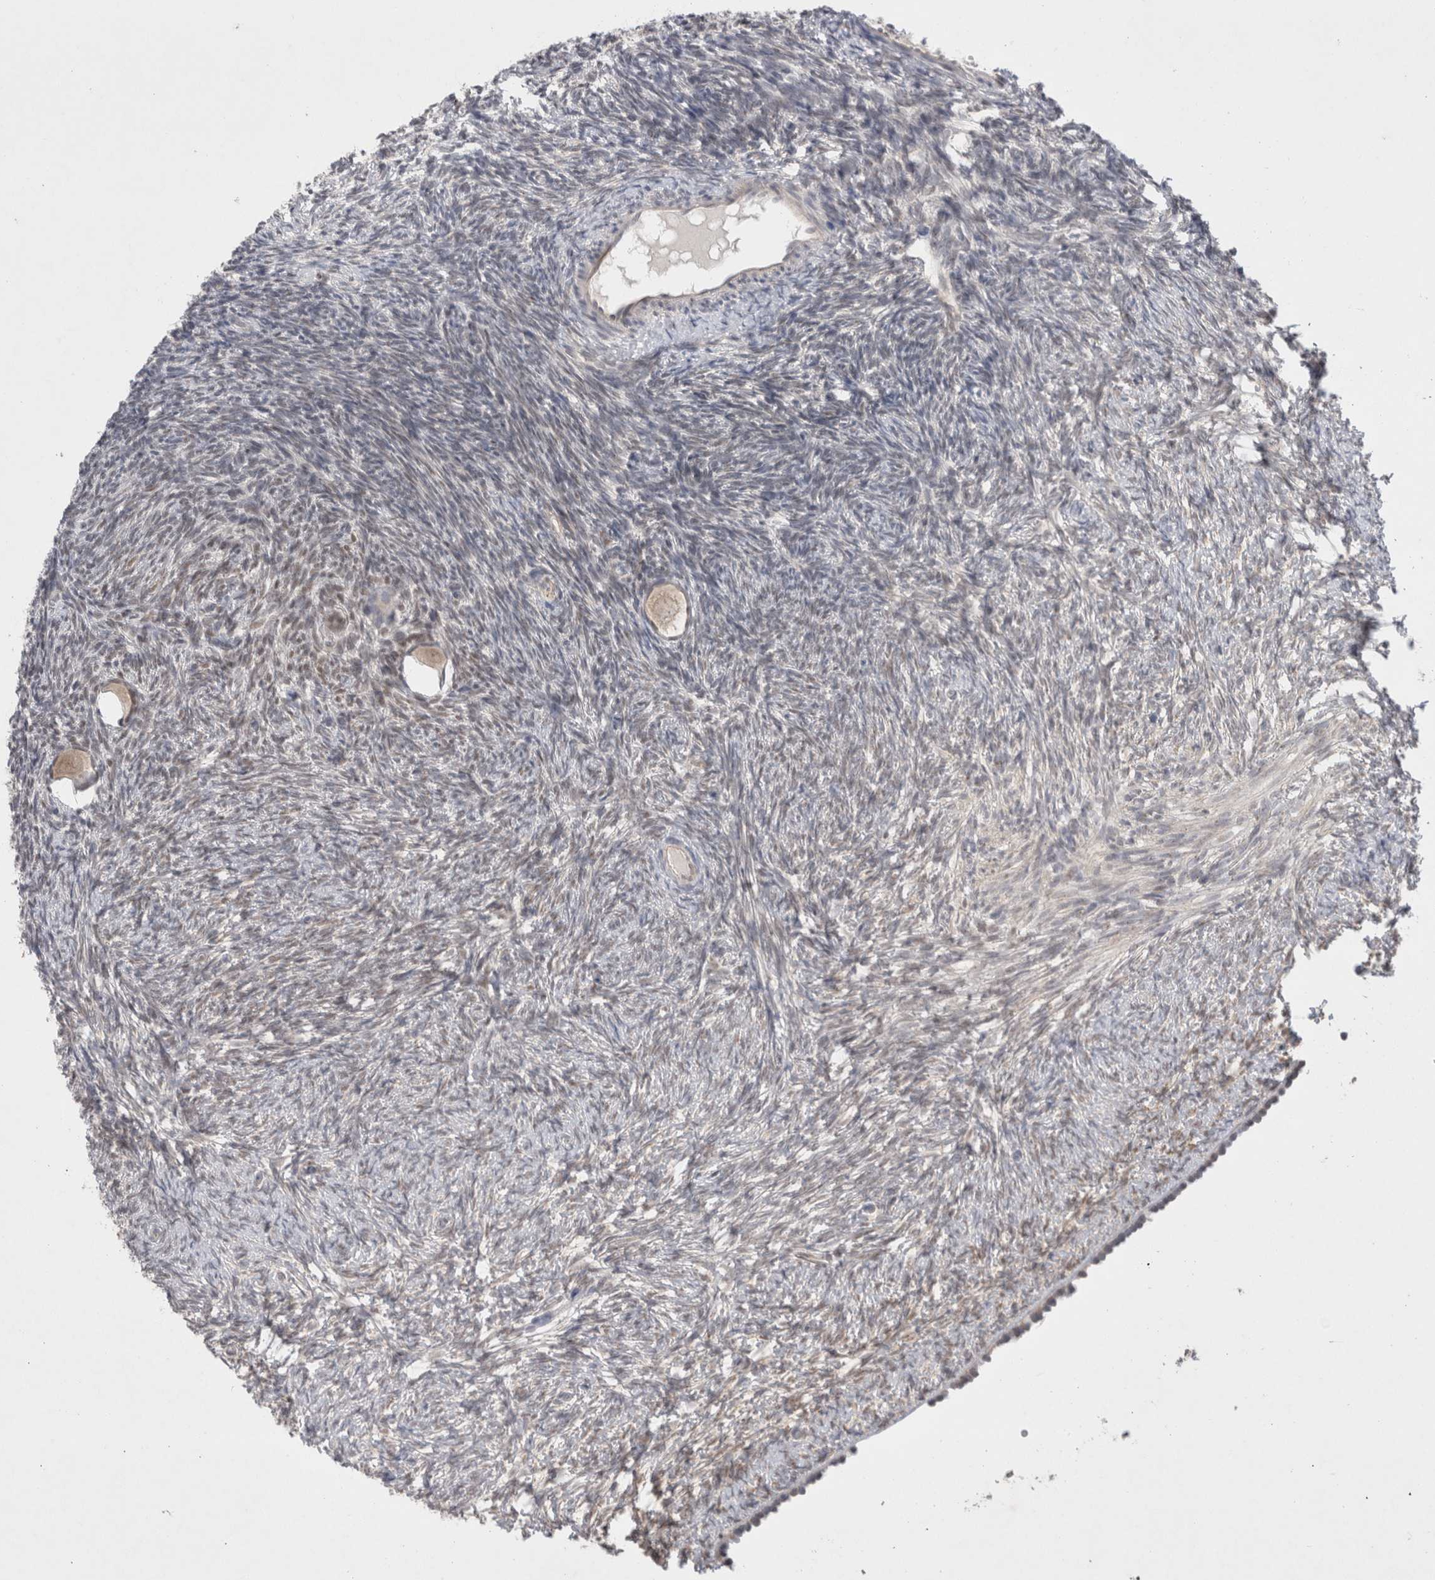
{"staining": {"intensity": "weak", "quantity": ">75%", "location": "cytoplasmic/membranous"}, "tissue": "ovary", "cell_type": "Follicle cells", "image_type": "normal", "snomed": [{"axis": "morphology", "description": "Normal tissue, NOS"}, {"axis": "topography", "description": "Ovary"}], "caption": "Follicle cells reveal weak cytoplasmic/membranous staining in about >75% of cells in benign ovary. Nuclei are stained in blue.", "gene": "BICD2", "patient": {"sex": "female", "age": 34}}